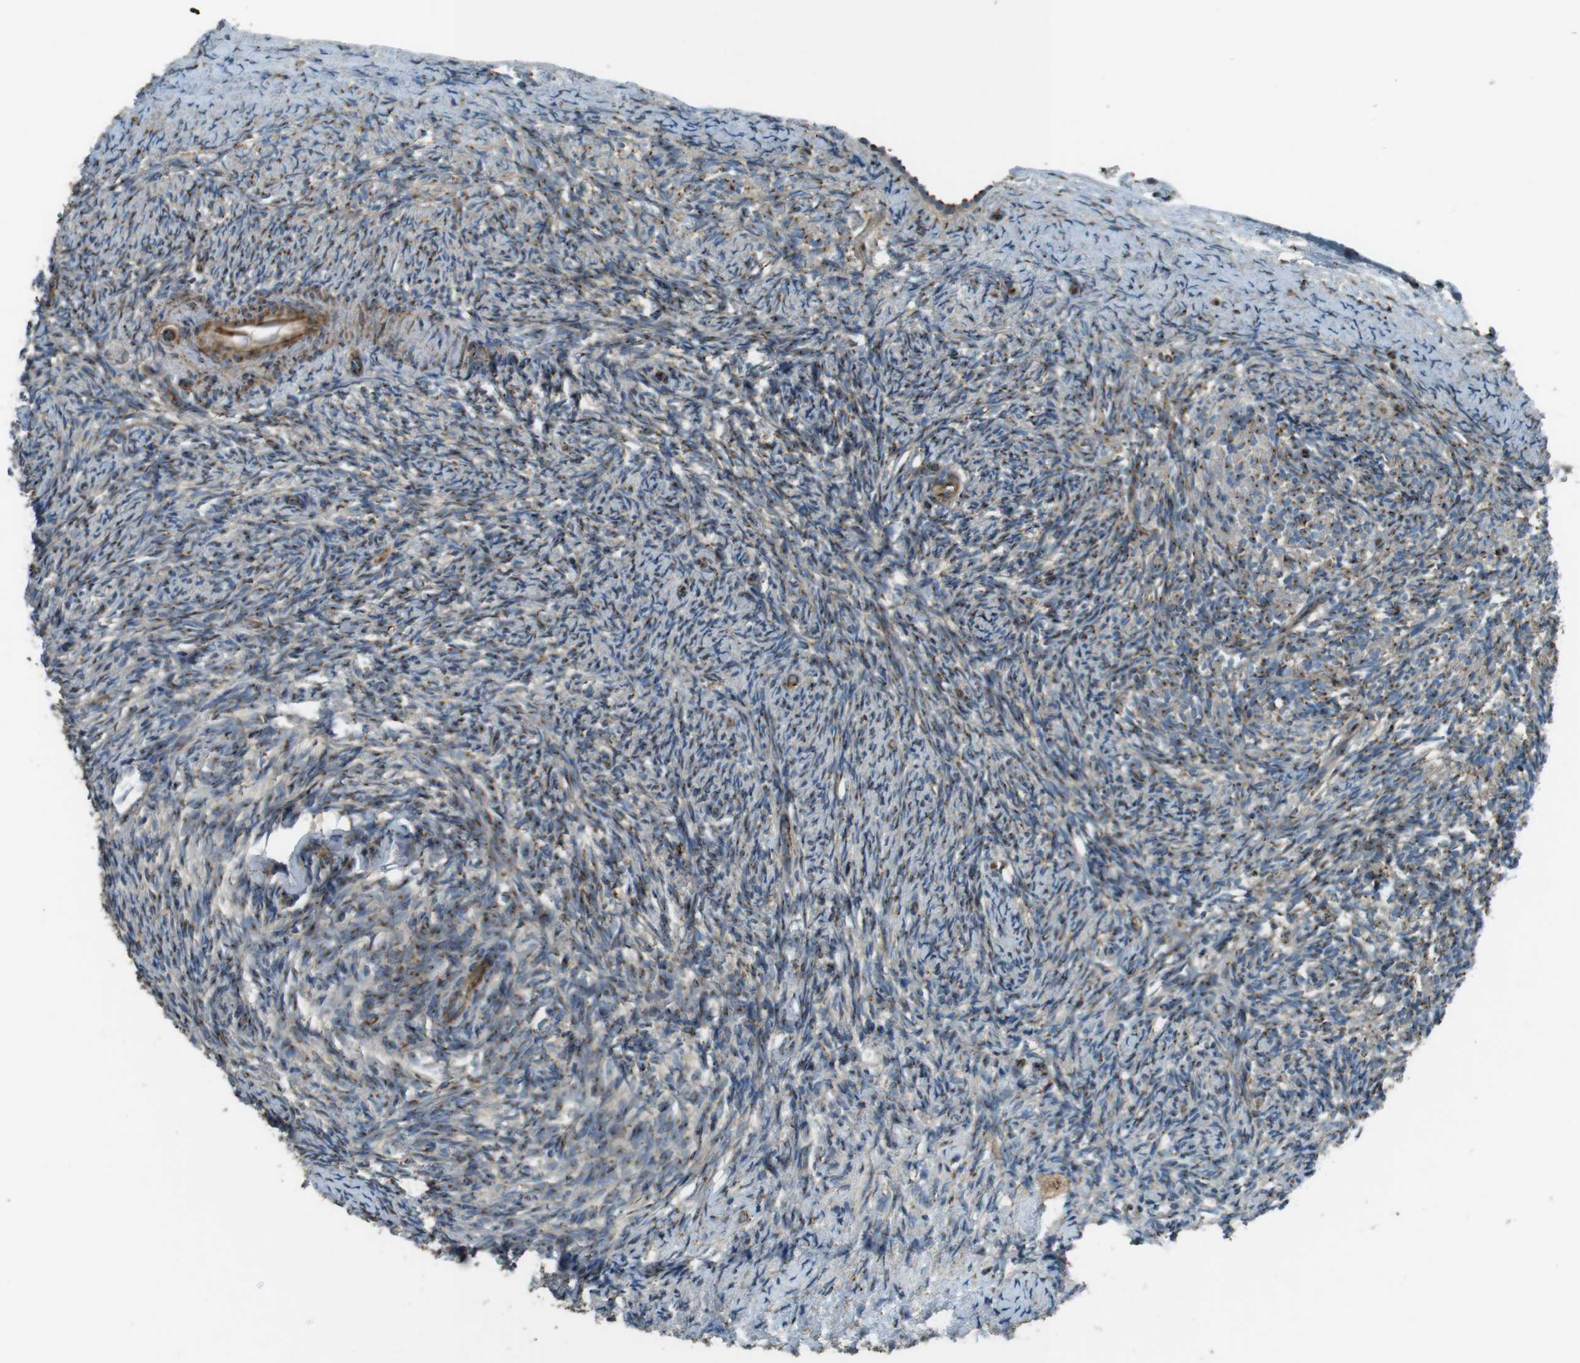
{"staining": {"intensity": "moderate", "quantity": "25%-75%", "location": "cytoplasmic/membranous"}, "tissue": "ovary", "cell_type": "Ovarian stroma cells", "image_type": "normal", "snomed": [{"axis": "morphology", "description": "Normal tissue, NOS"}, {"axis": "topography", "description": "Ovary"}], "caption": "Immunohistochemistry (IHC) of benign ovary reveals medium levels of moderate cytoplasmic/membranous staining in approximately 25%-75% of ovarian stroma cells.", "gene": "TMEM115", "patient": {"sex": "female", "age": 60}}